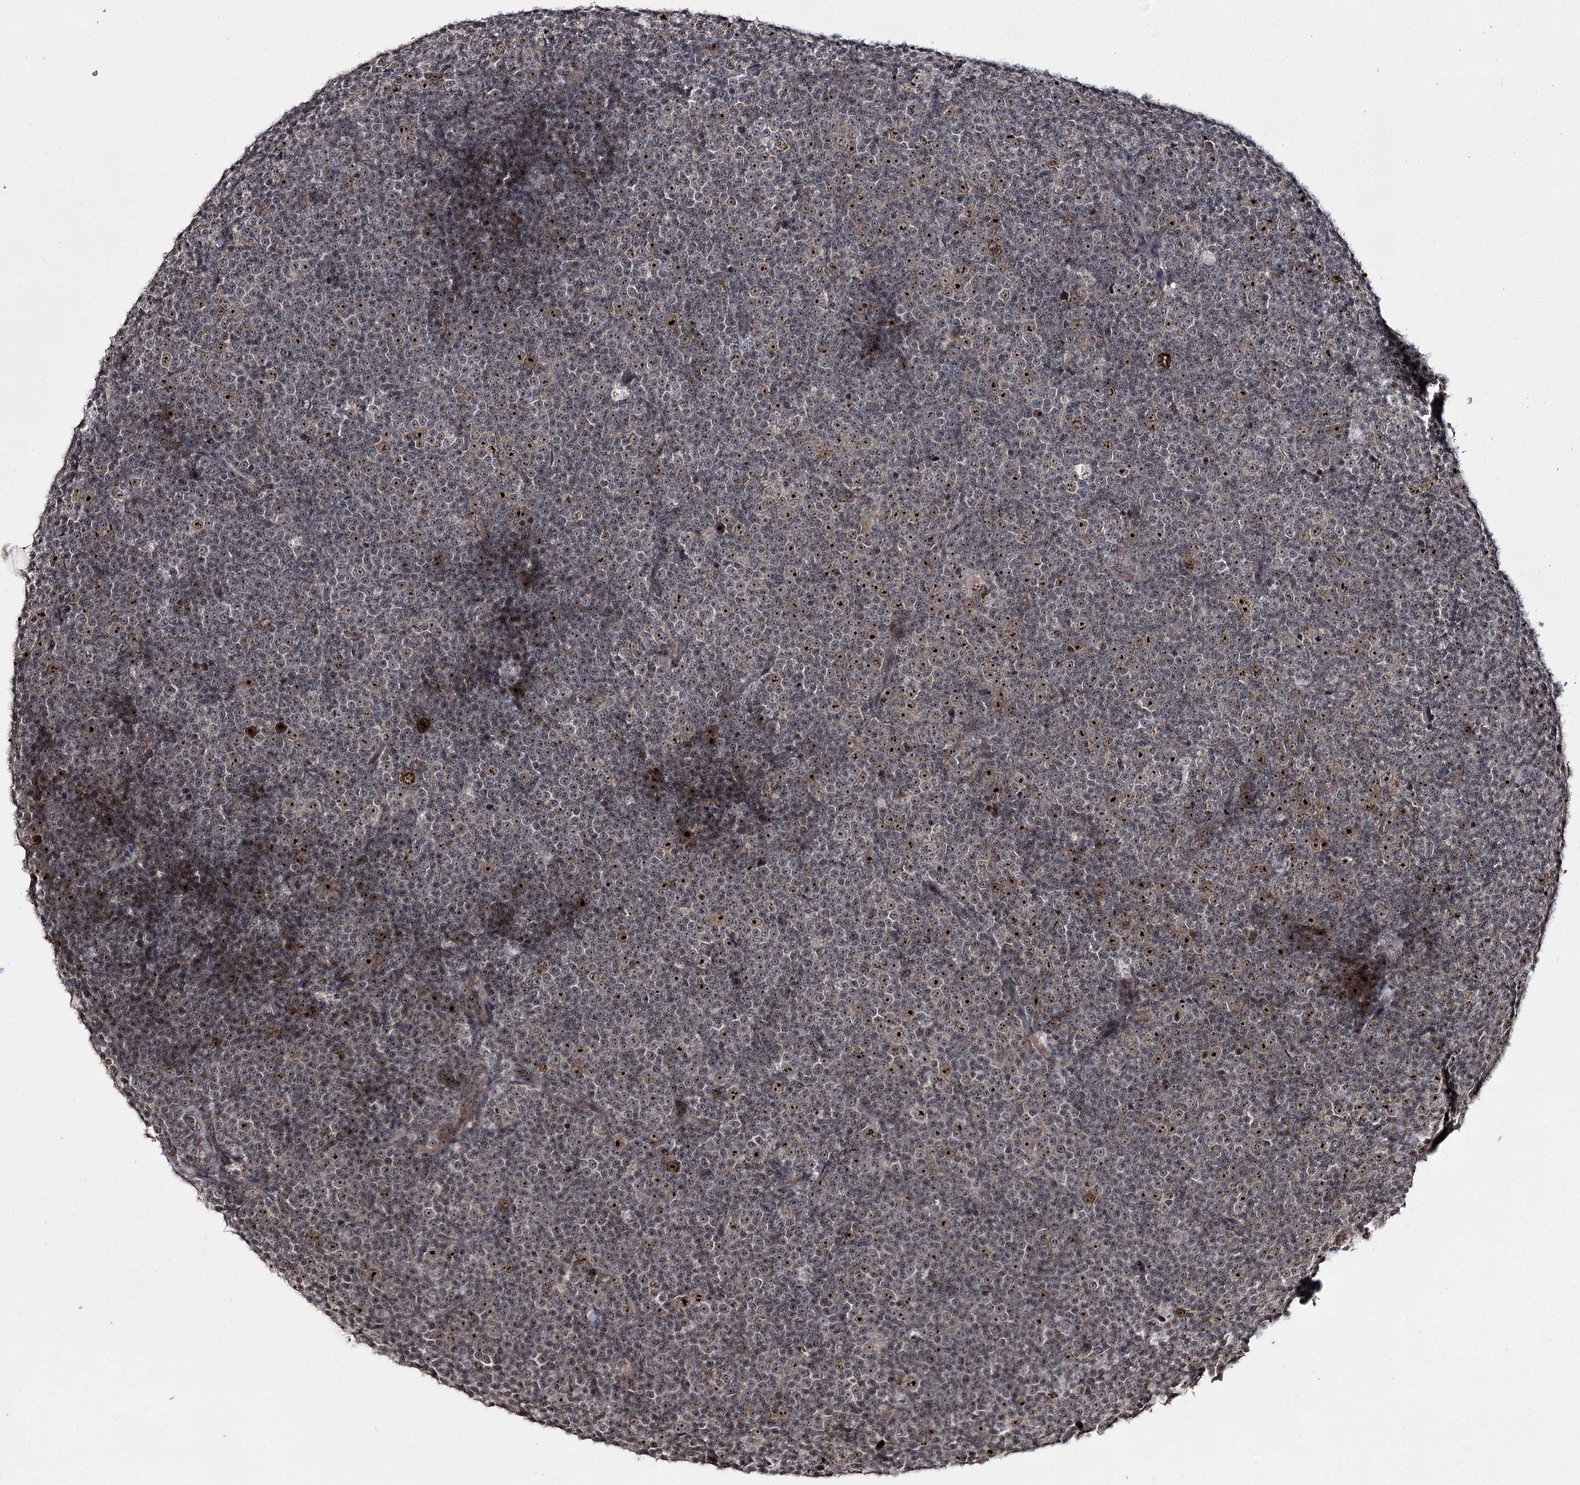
{"staining": {"intensity": "weak", "quantity": ">75%", "location": "nuclear"}, "tissue": "lymphoma", "cell_type": "Tumor cells", "image_type": "cancer", "snomed": [{"axis": "morphology", "description": "Malignant lymphoma, non-Hodgkin's type, Low grade"}, {"axis": "topography", "description": "Lymph node"}], "caption": "Immunohistochemical staining of lymphoma demonstrates low levels of weak nuclear staining in about >75% of tumor cells.", "gene": "CCDC59", "patient": {"sex": "female", "age": 67}}